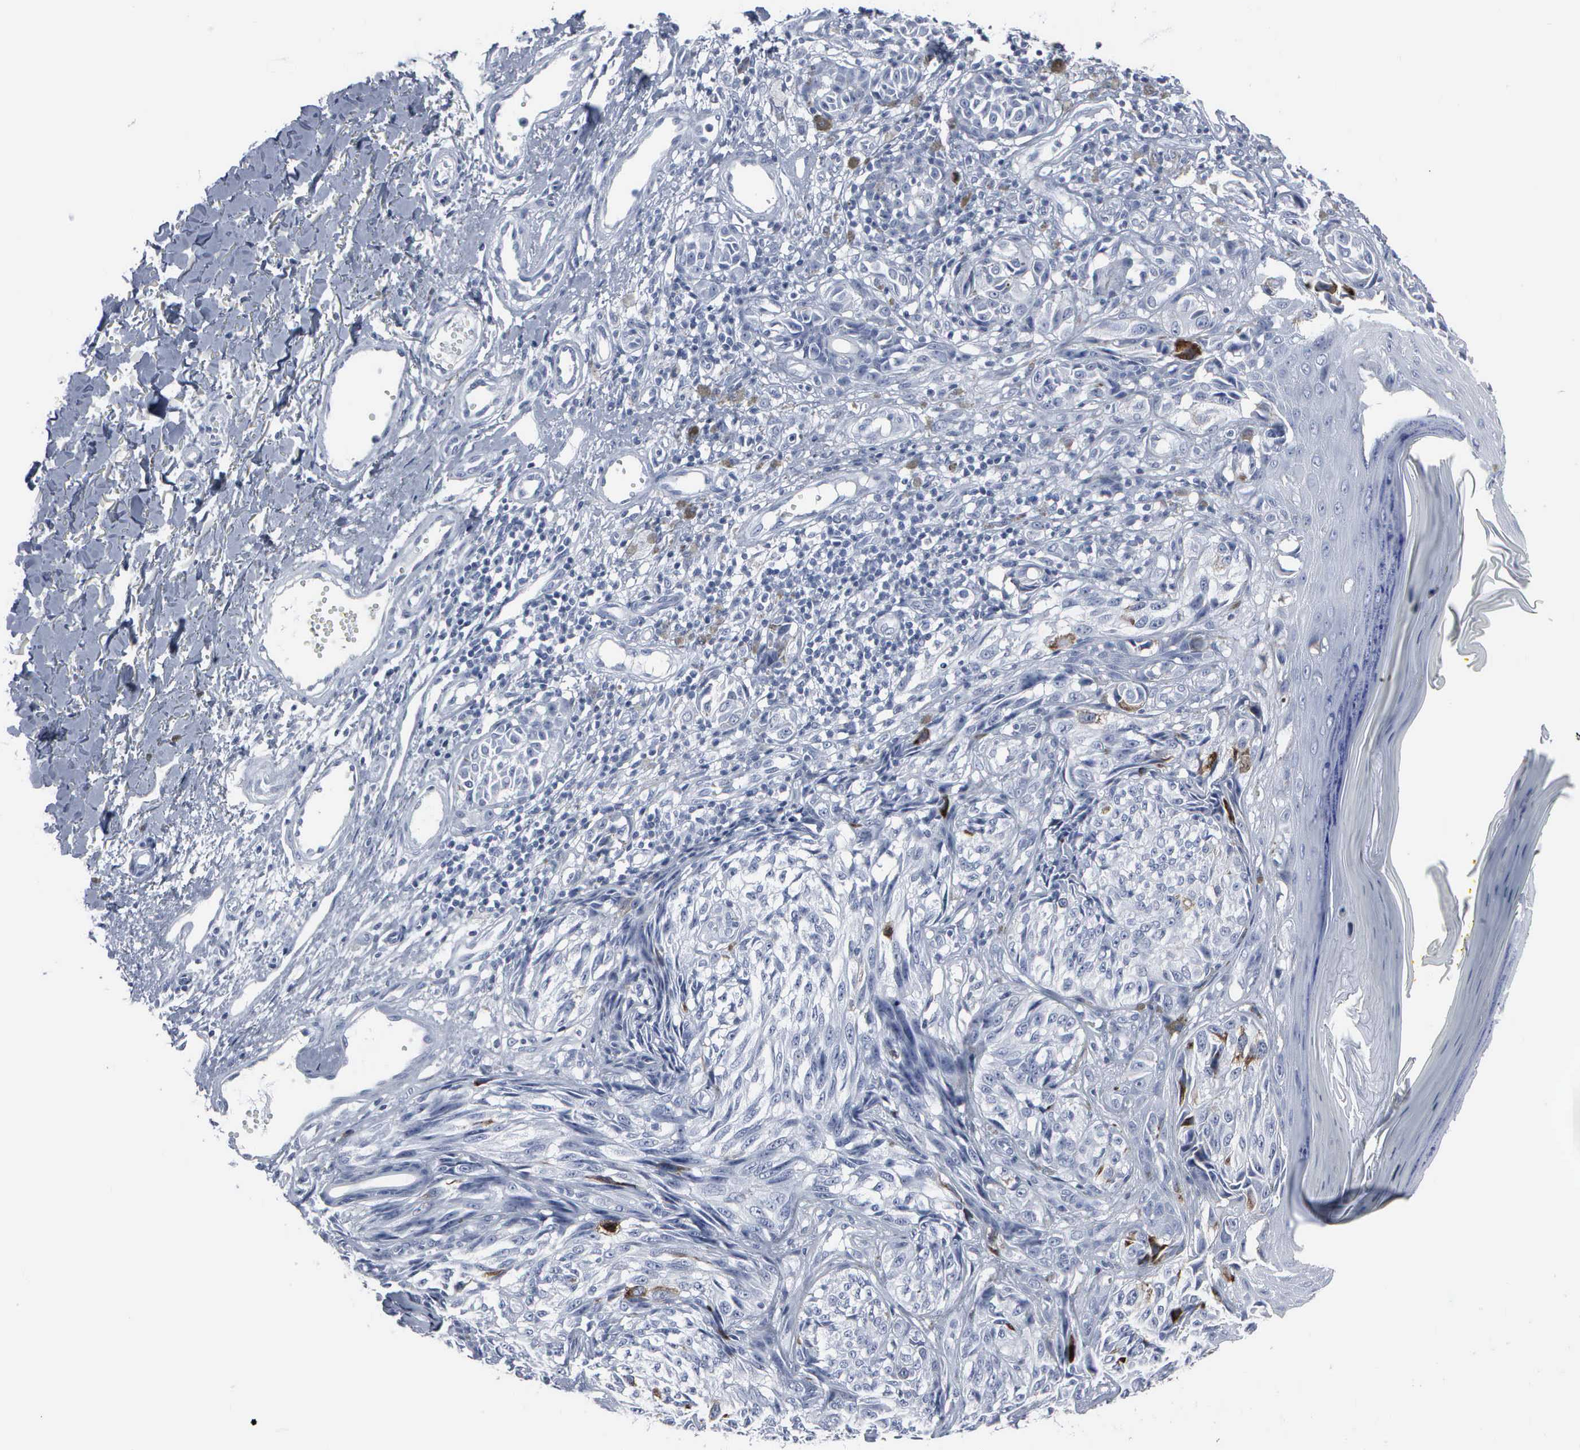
{"staining": {"intensity": "strong", "quantity": "<25%", "location": "cytoplasmic/membranous,nuclear"}, "tissue": "melanoma", "cell_type": "Tumor cells", "image_type": "cancer", "snomed": [{"axis": "morphology", "description": "Malignant melanoma, NOS"}, {"axis": "topography", "description": "Skin"}], "caption": "The immunohistochemical stain shows strong cytoplasmic/membranous and nuclear expression in tumor cells of malignant melanoma tissue.", "gene": "CCNB1", "patient": {"sex": "male", "age": 67}}